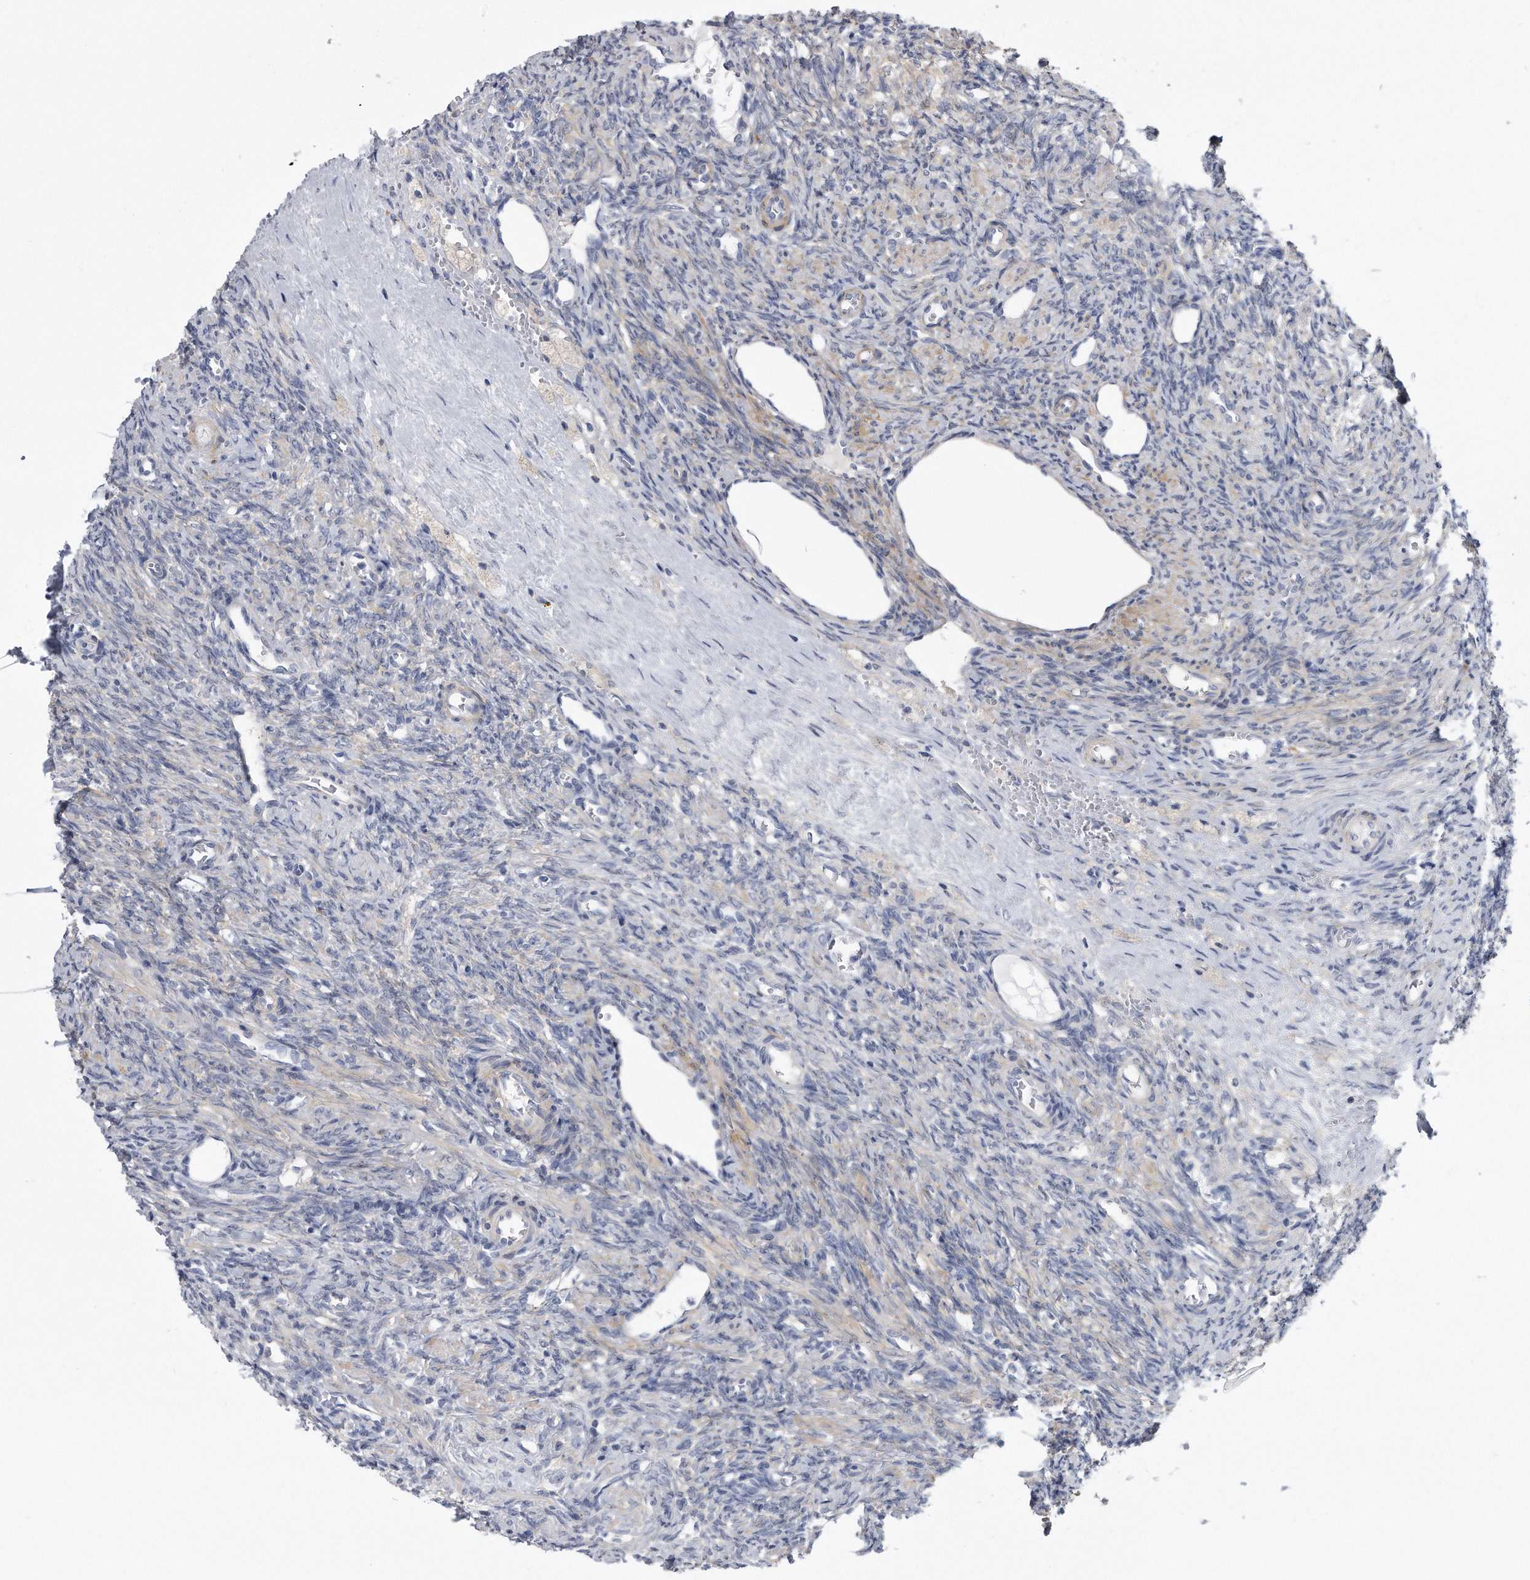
{"staining": {"intensity": "negative", "quantity": "none", "location": "none"}, "tissue": "ovary", "cell_type": "Follicle cells", "image_type": "normal", "snomed": [{"axis": "morphology", "description": "Normal tissue, NOS"}, {"axis": "topography", "description": "Ovary"}], "caption": "The photomicrograph reveals no significant expression in follicle cells of ovary.", "gene": "PYGB", "patient": {"sex": "female", "age": 41}}